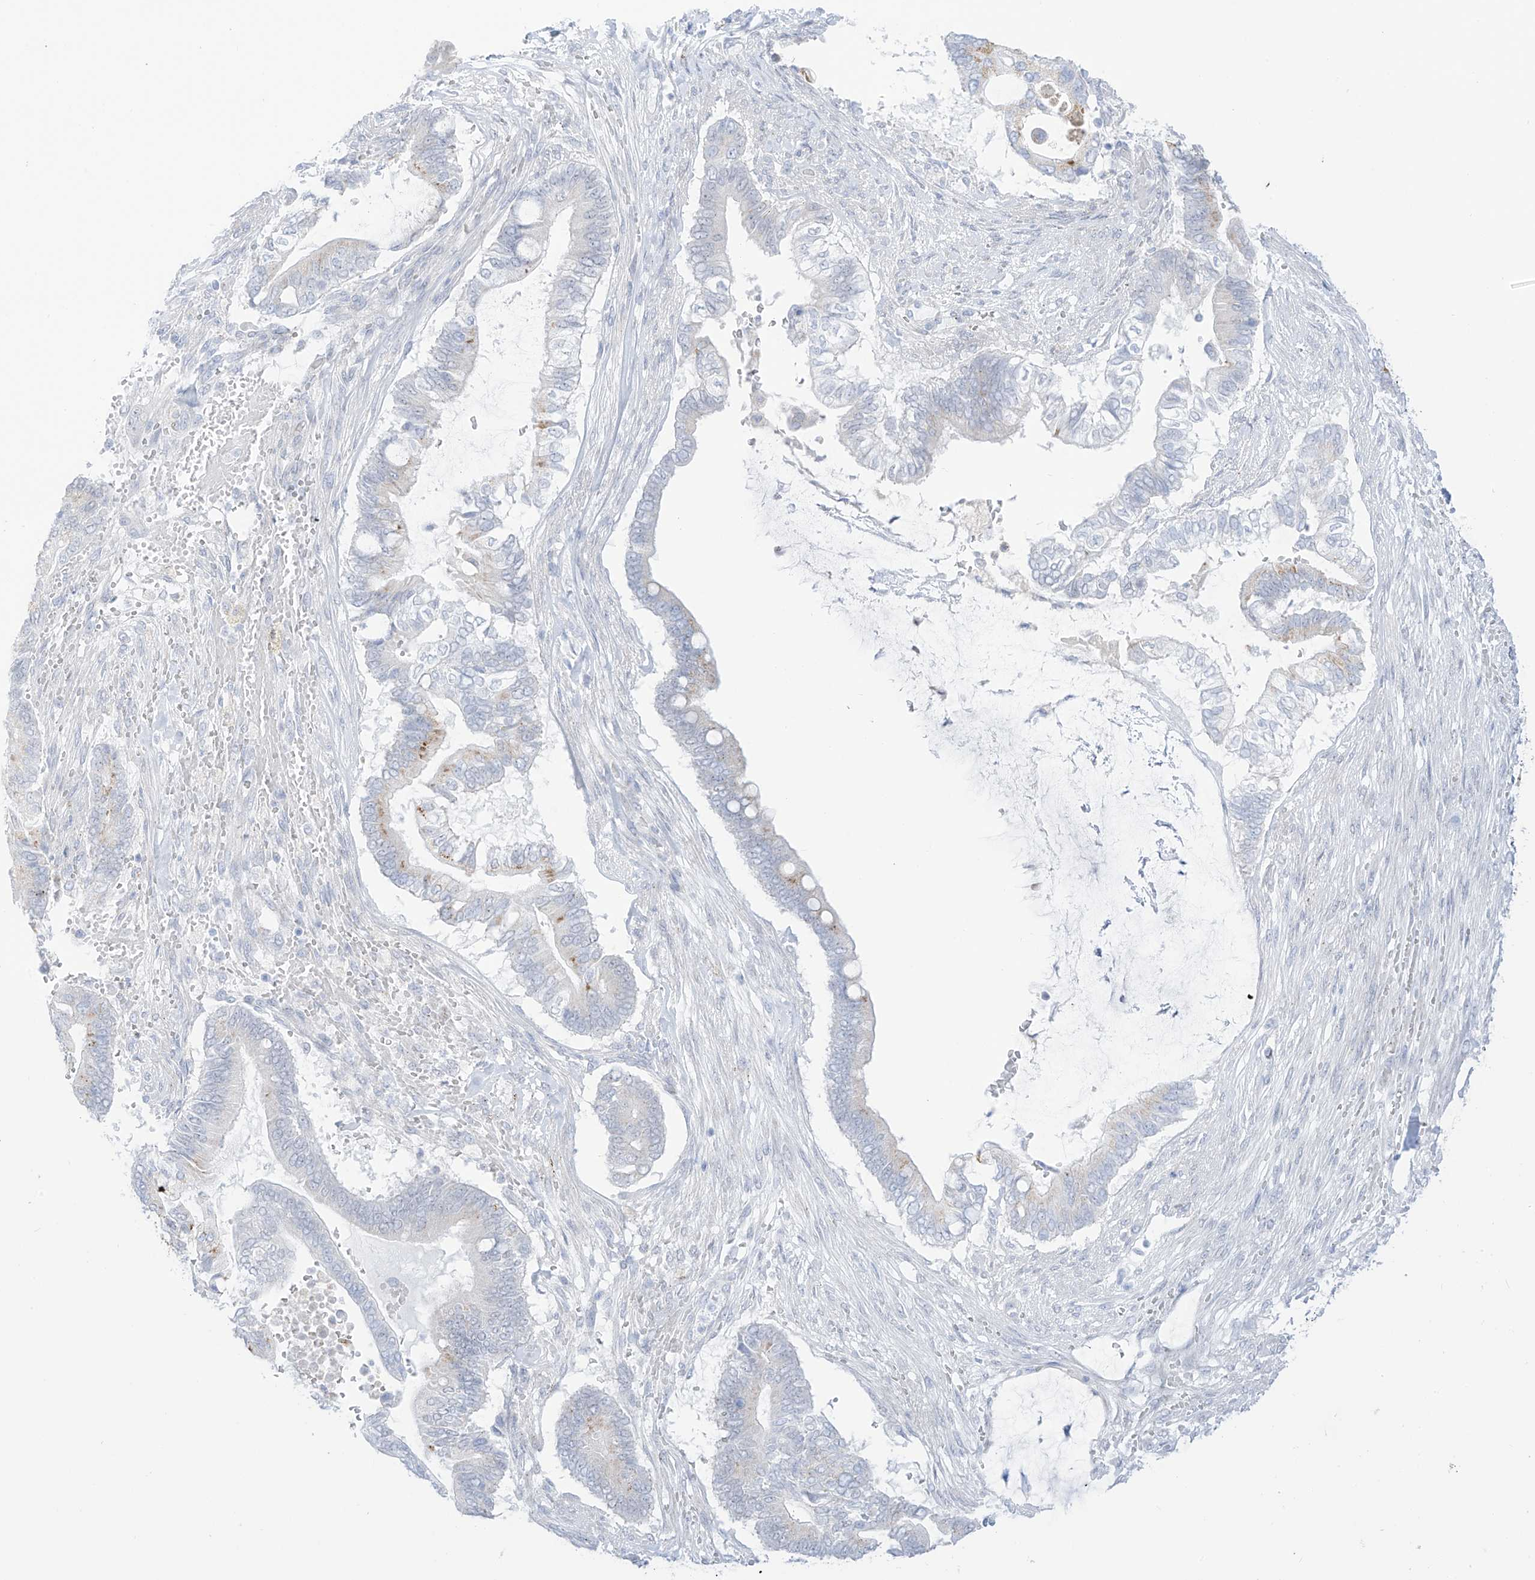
{"staining": {"intensity": "weak", "quantity": "<25%", "location": "cytoplasmic/membranous"}, "tissue": "pancreatic cancer", "cell_type": "Tumor cells", "image_type": "cancer", "snomed": [{"axis": "morphology", "description": "Adenocarcinoma, NOS"}, {"axis": "topography", "description": "Pancreas"}], "caption": "Tumor cells show no significant staining in pancreatic cancer.", "gene": "PSPH", "patient": {"sex": "male", "age": 68}}